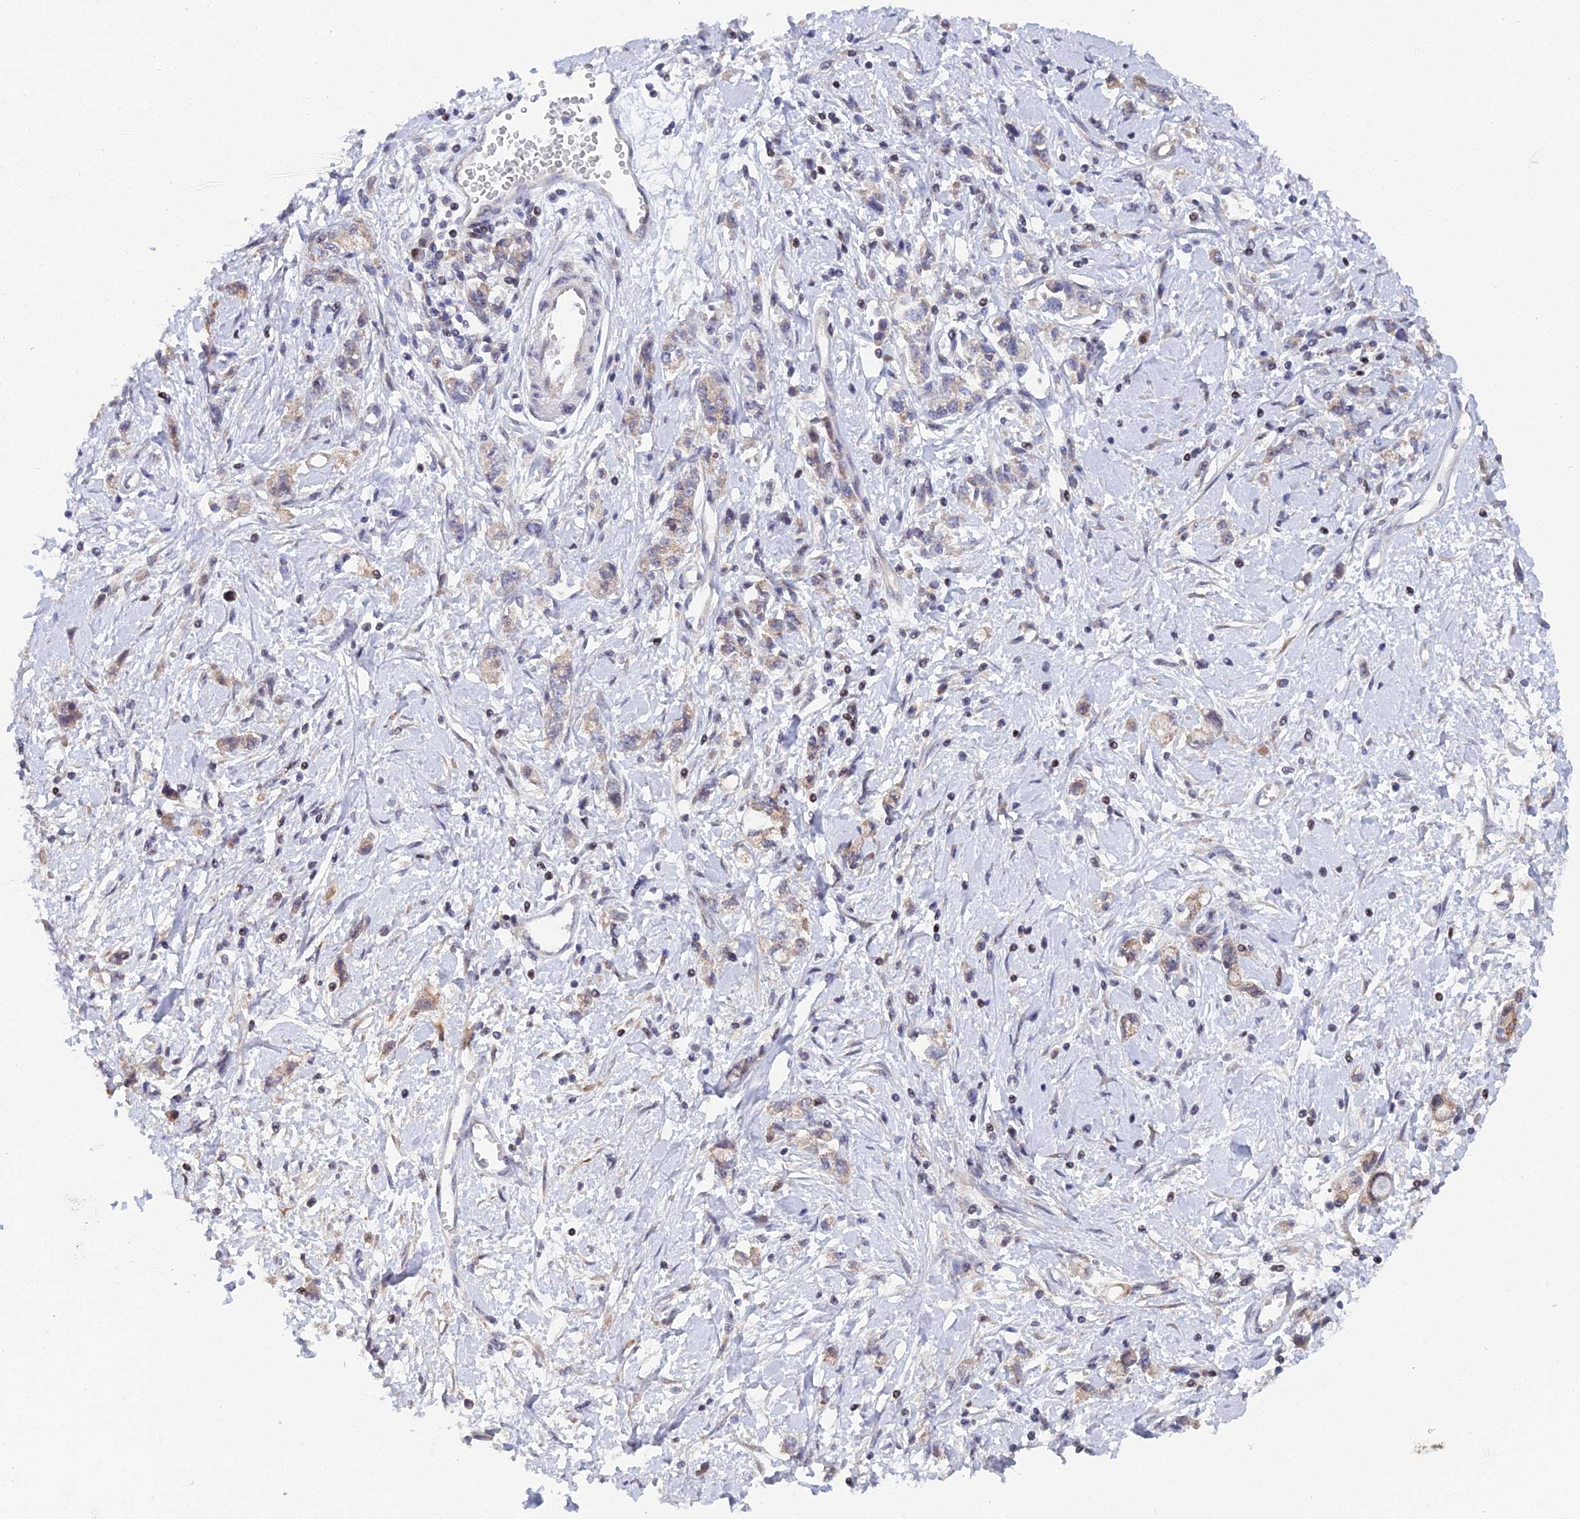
{"staining": {"intensity": "weak", "quantity": ">75%", "location": "cytoplasmic/membranous"}, "tissue": "stomach cancer", "cell_type": "Tumor cells", "image_type": "cancer", "snomed": [{"axis": "morphology", "description": "Adenocarcinoma, NOS"}, {"axis": "topography", "description": "Stomach"}], "caption": "Tumor cells show low levels of weak cytoplasmic/membranous staining in about >75% of cells in human adenocarcinoma (stomach). (Brightfield microscopy of DAB IHC at high magnification).", "gene": "ELOA2", "patient": {"sex": "female", "age": 76}}